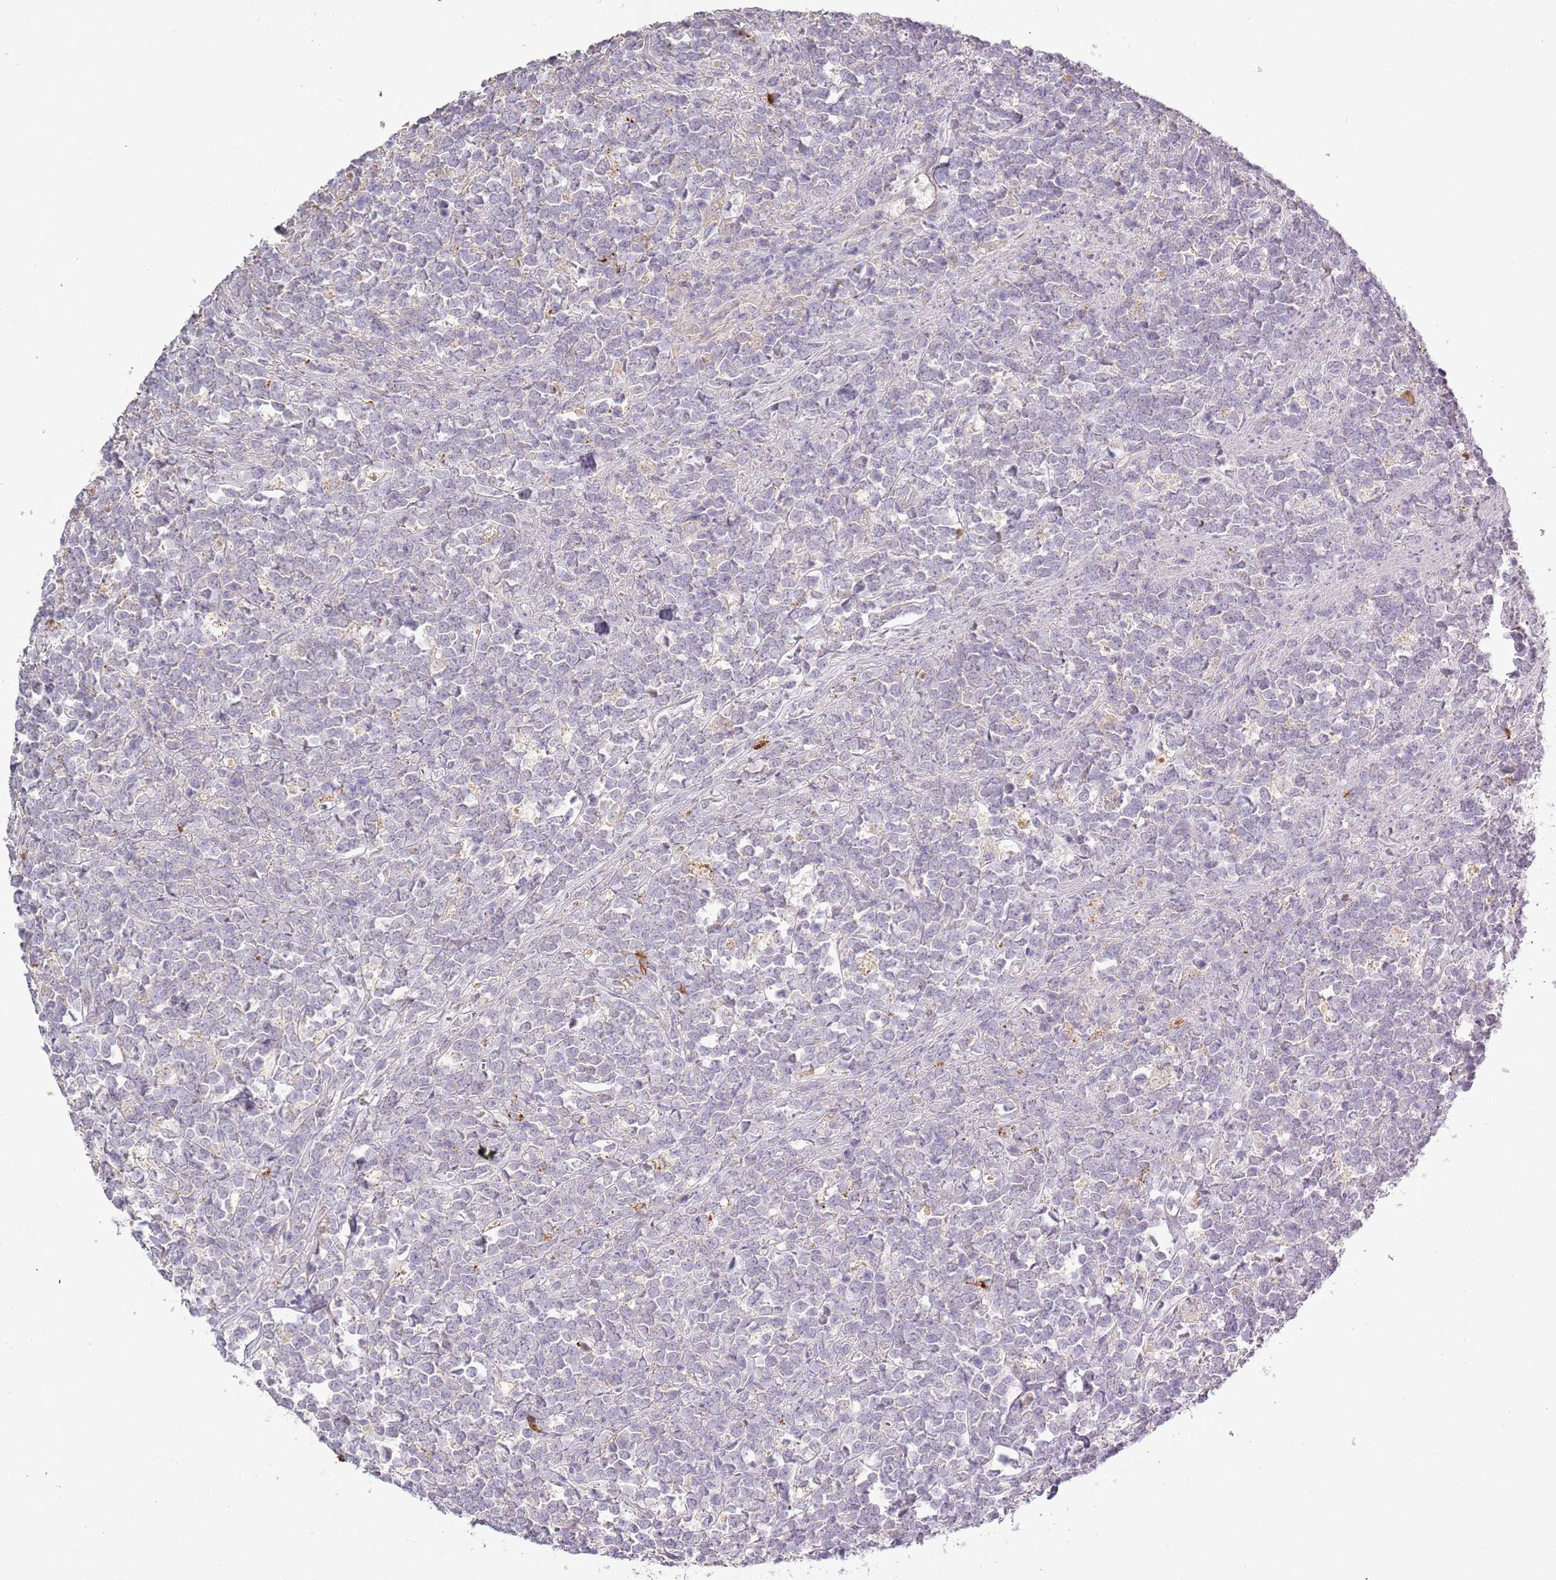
{"staining": {"intensity": "negative", "quantity": "none", "location": "none"}, "tissue": "lymphoma", "cell_type": "Tumor cells", "image_type": "cancer", "snomed": [{"axis": "morphology", "description": "Malignant lymphoma, non-Hodgkin's type, High grade"}, {"axis": "topography", "description": "Small intestine"}, {"axis": "topography", "description": "Colon"}], "caption": "This is a histopathology image of immunohistochemistry (IHC) staining of malignant lymphoma, non-Hodgkin's type (high-grade), which shows no positivity in tumor cells. (Immunohistochemistry, brightfield microscopy, high magnification).", "gene": "P2RY13", "patient": {"sex": "male", "age": 8}}